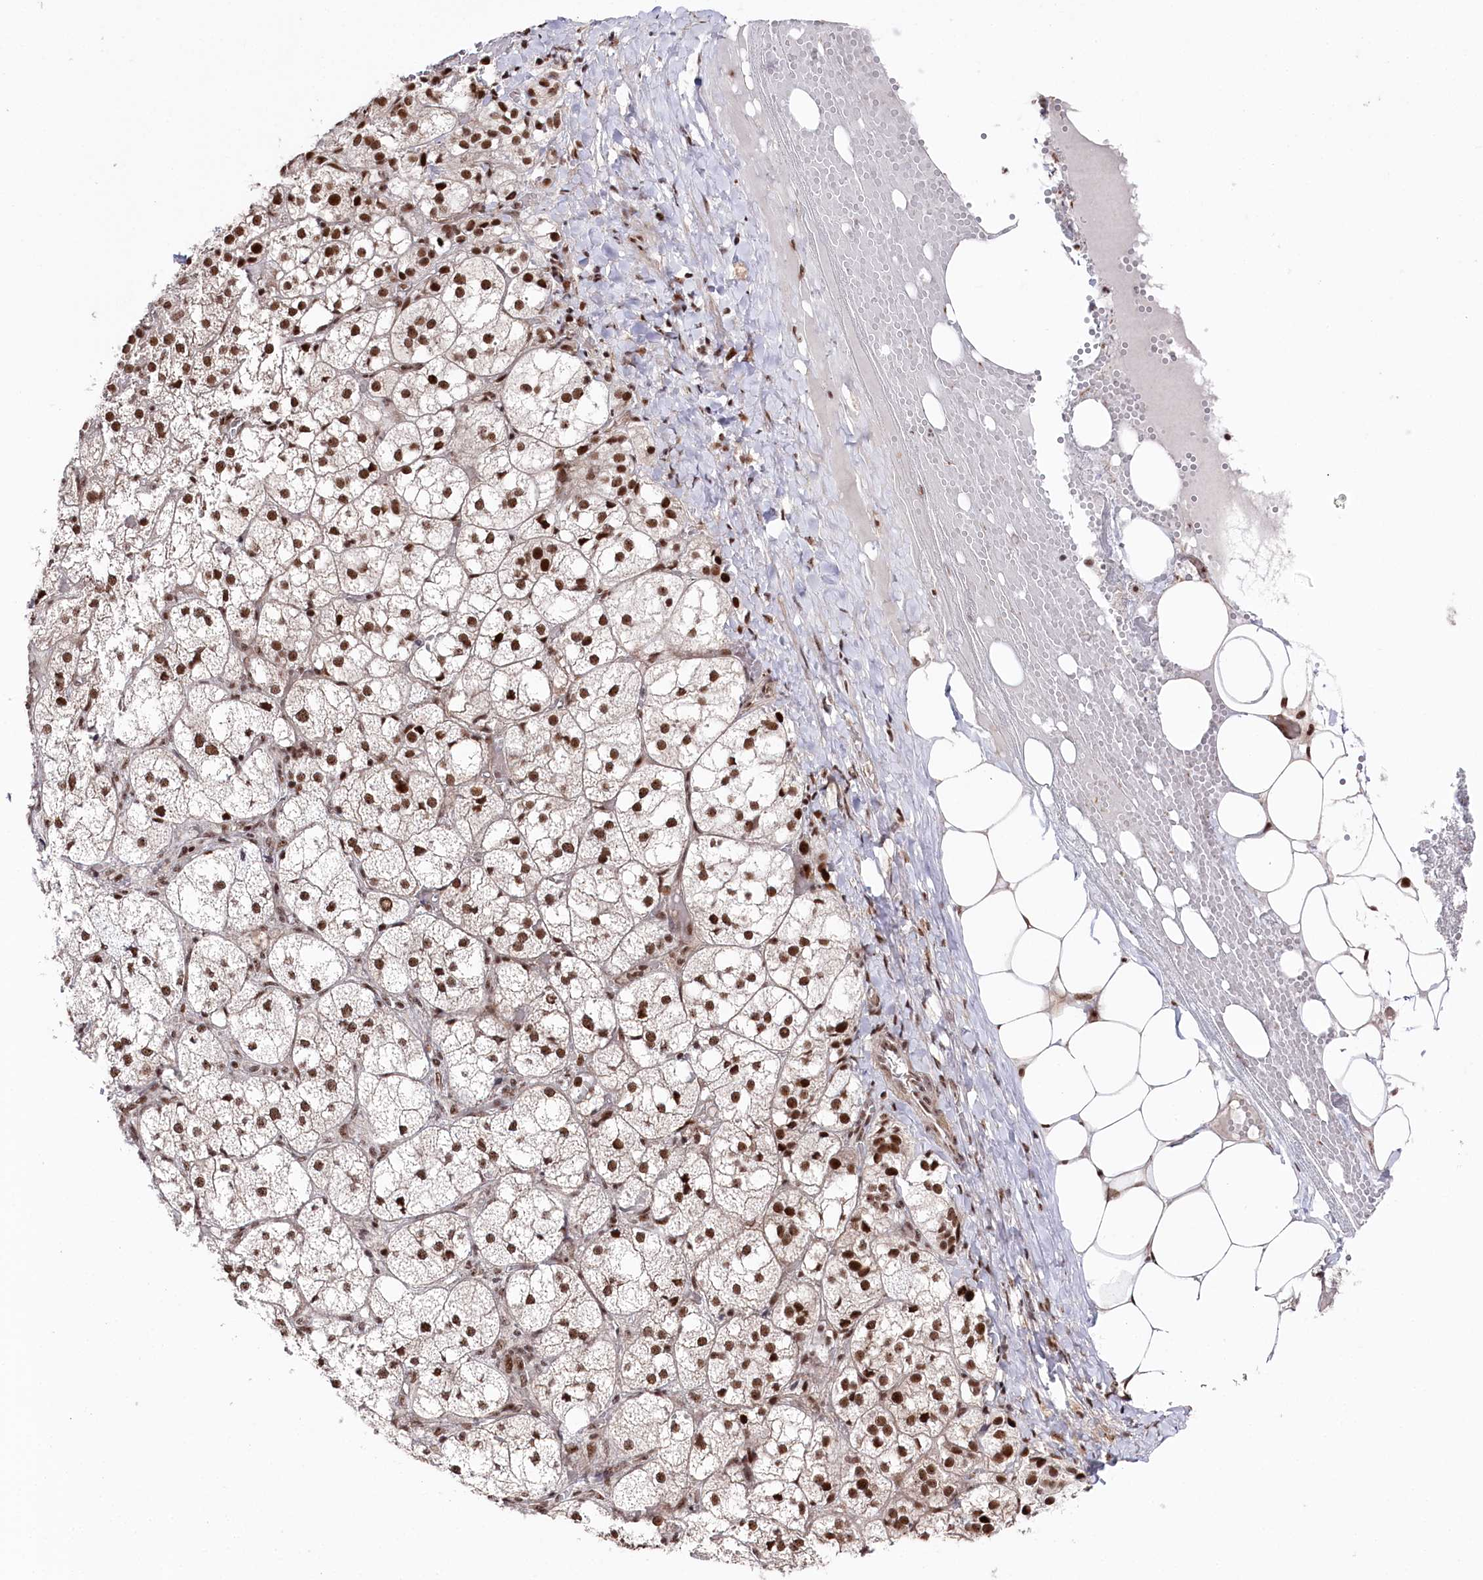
{"staining": {"intensity": "strong", "quantity": ">75%", "location": "nuclear"}, "tissue": "adrenal gland", "cell_type": "Glandular cells", "image_type": "normal", "snomed": [{"axis": "morphology", "description": "Normal tissue, NOS"}, {"axis": "topography", "description": "Adrenal gland"}], "caption": "DAB immunohistochemical staining of unremarkable human adrenal gland shows strong nuclear protein expression in about >75% of glandular cells. The staining was performed using DAB (3,3'-diaminobenzidine), with brown indicating positive protein expression. Nuclei are stained blue with hematoxylin.", "gene": "POLR2H", "patient": {"sex": "female", "age": 61}}